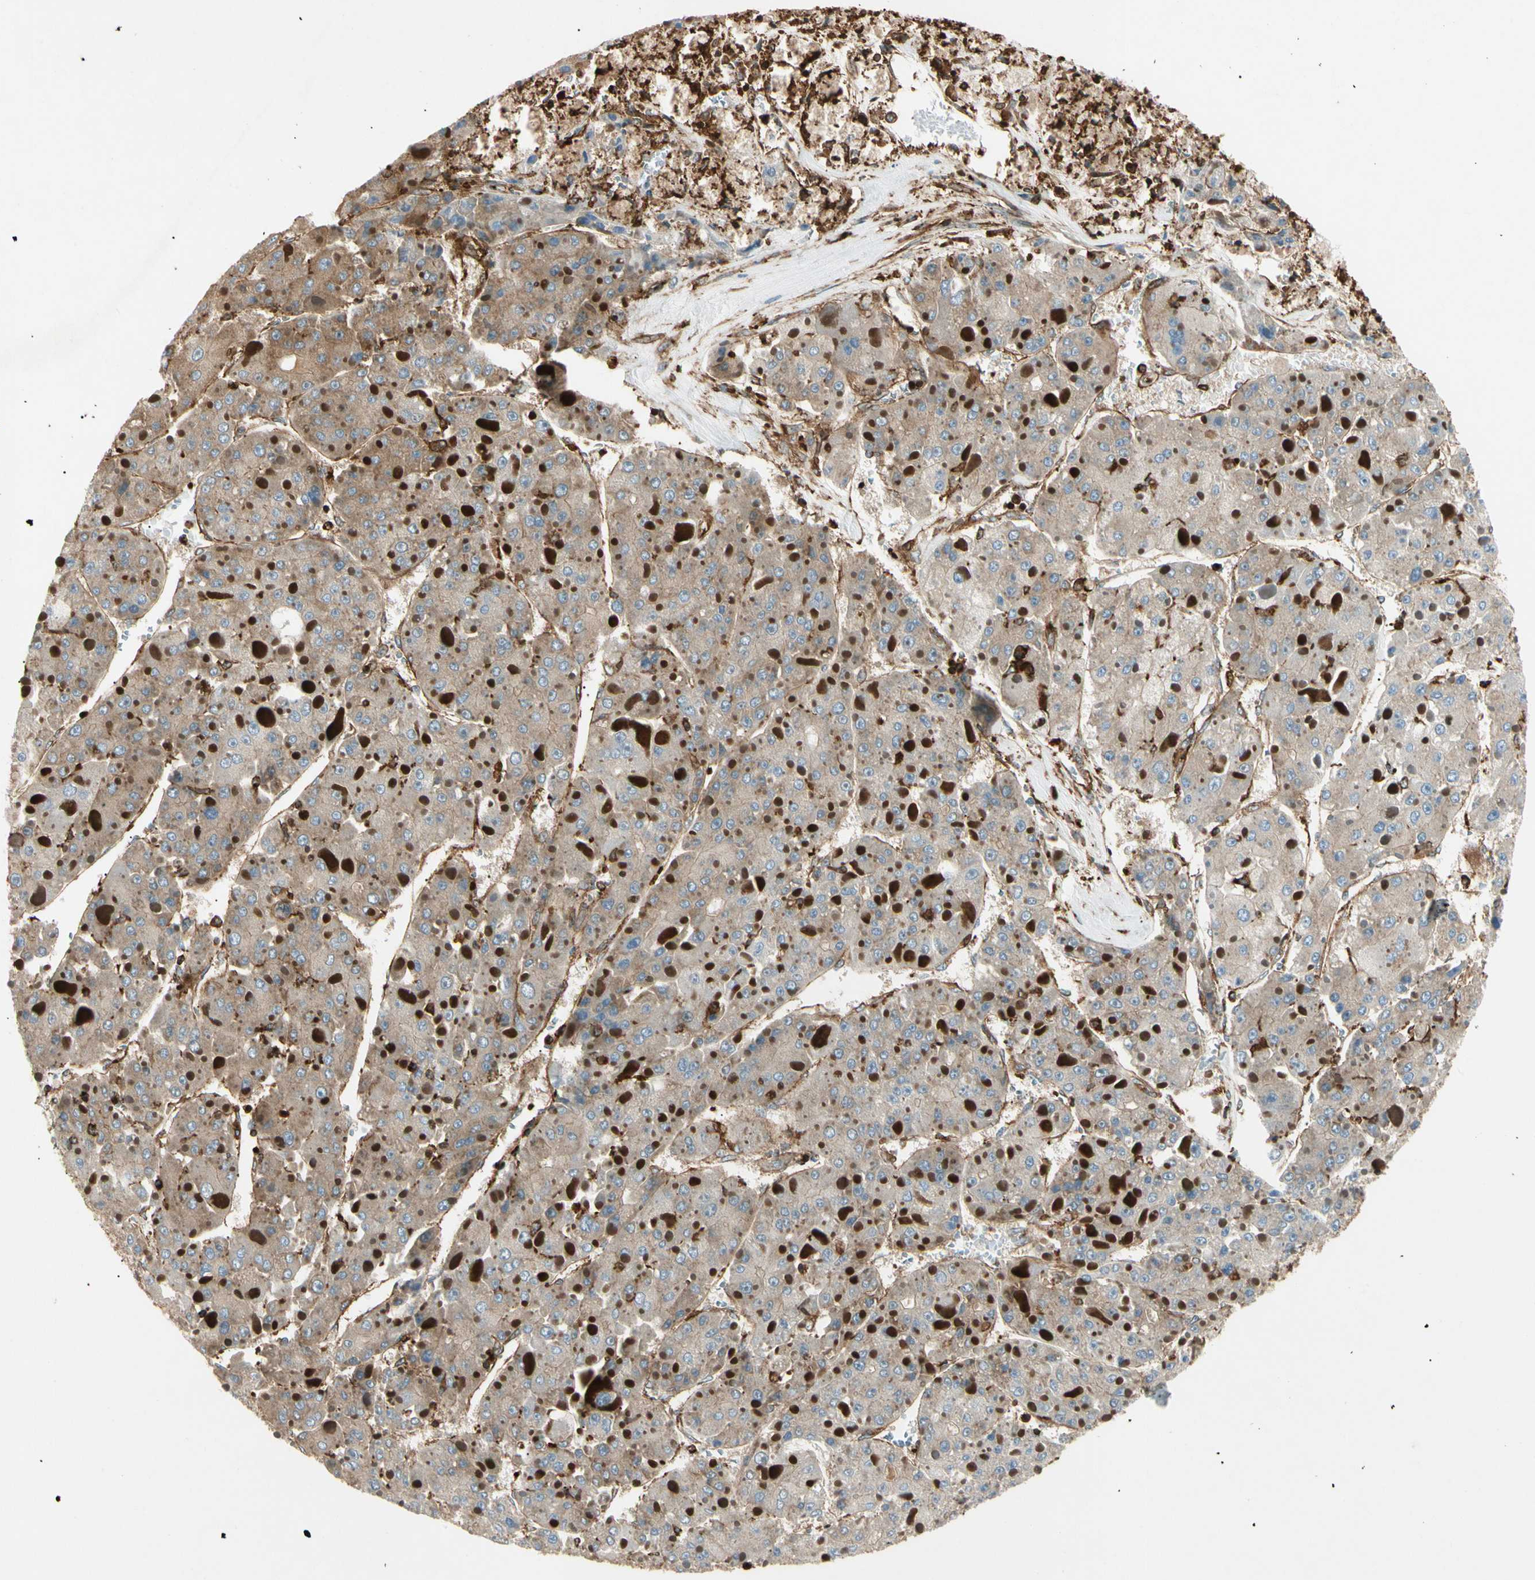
{"staining": {"intensity": "moderate", "quantity": ">75%", "location": "cytoplasmic/membranous"}, "tissue": "liver cancer", "cell_type": "Tumor cells", "image_type": "cancer", "snomed": [{"axis": "morphology", "description": "Carcinoma, Hepatocellular, NOS"}, {"axis": "topography", "description": "Liver"}], "caption": "Human liver hepatocellular carcinoma stained for a protein (brown) demonstrates moderate cytoplasmic/membranous positive positivity in approximately >75% of tumor cells.", "gene": "ARPC2", "patient": {"sex": "female", "age": 73}}